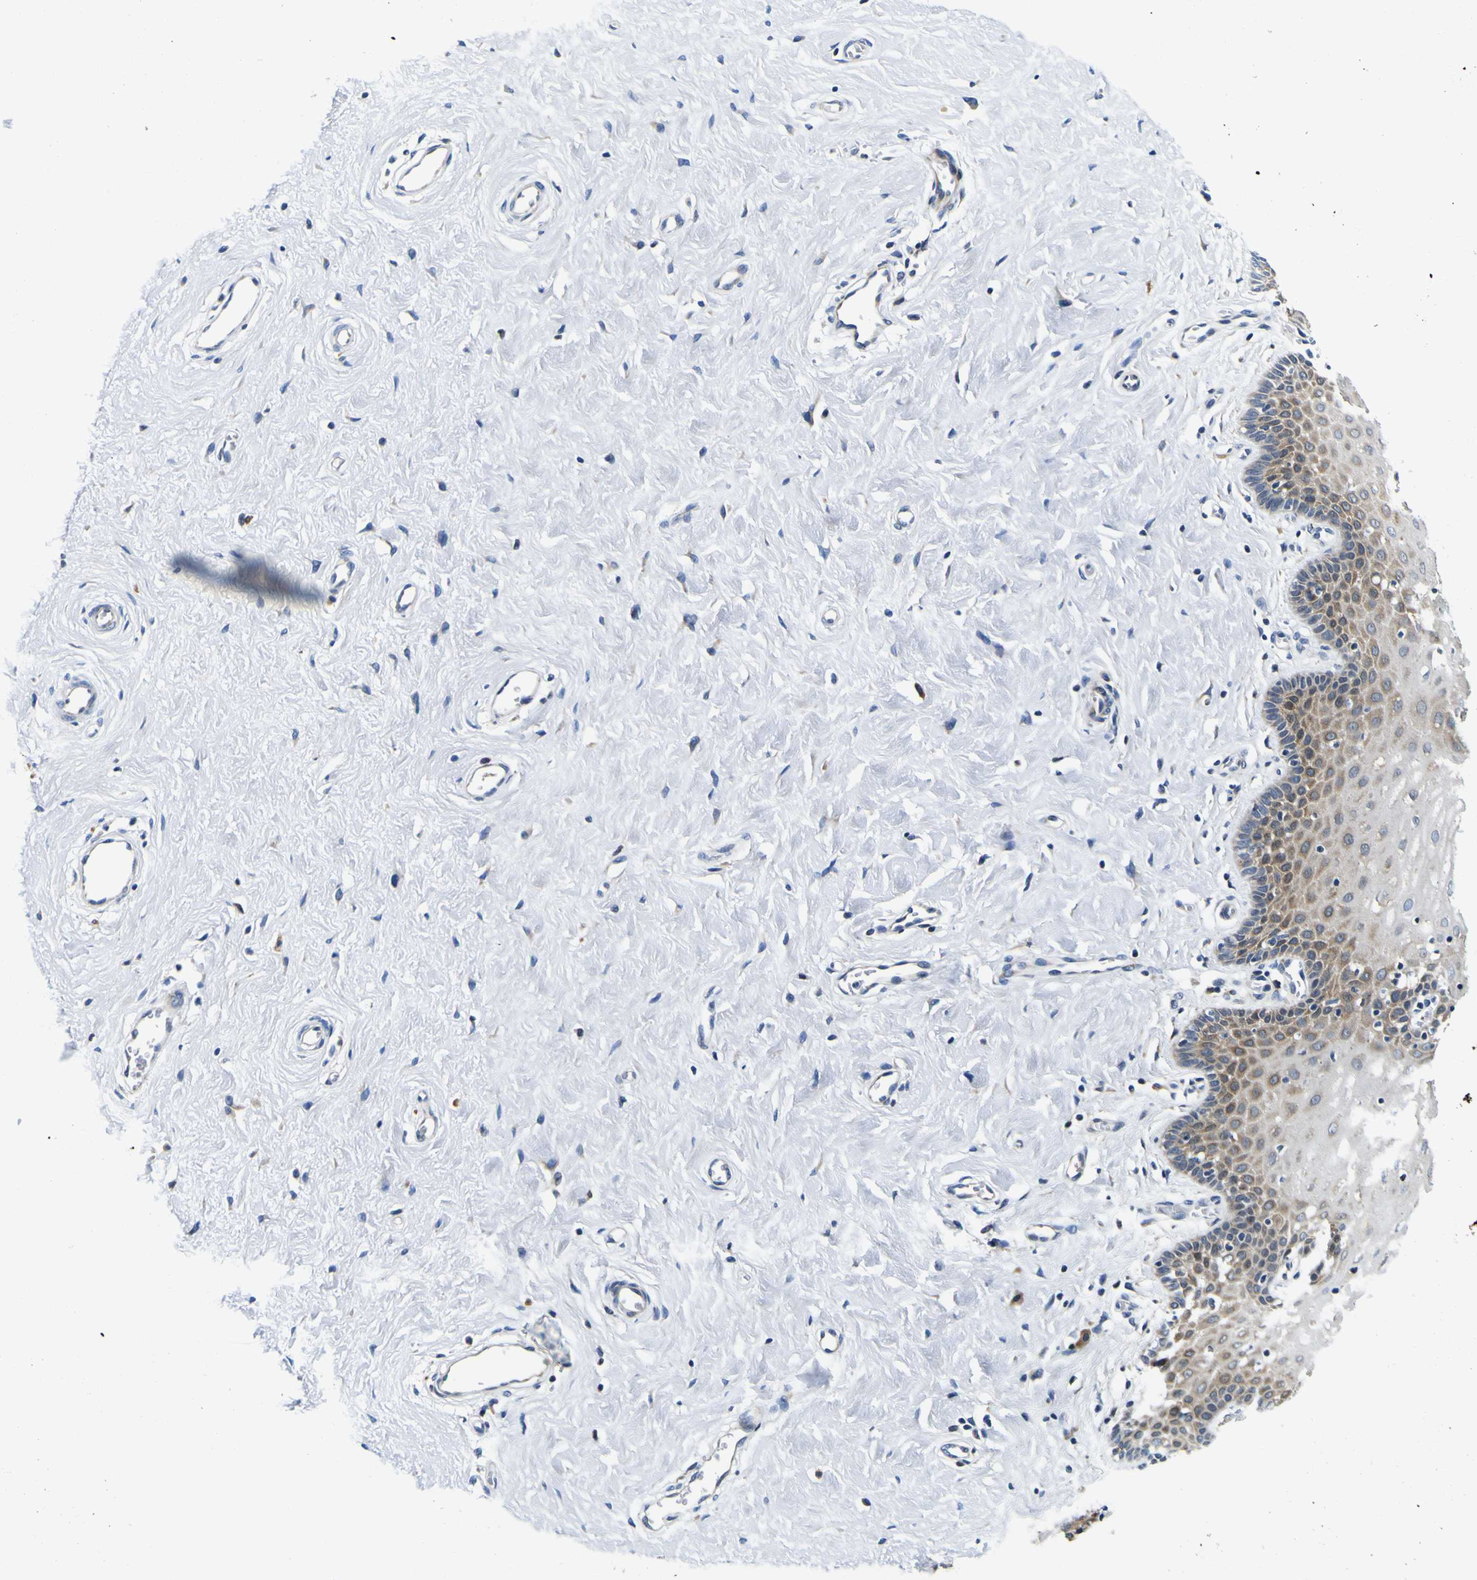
{"staining": {"intensity": "negative", "quantity": "none", "location": "none"}, "tissue": "cervix", "cell_type": "Glandular cells", "image_type": "normal", "snomed": [{"axis": "morphology", "description": "Normal tissue, NOS"}, {"axis": "topography", "description": "Cervix"}], "caption": "DAB (3,3'-diaminobenzidine) immunohistochemical staining of benign human cervix displays no significant expression in glandular cells. (DAB immunohistochemistry (IHC) visualized using brightfield microscopy, high magnification).", "gene": "NLRP3", "patient": {"sex": "female", "age": 55}}